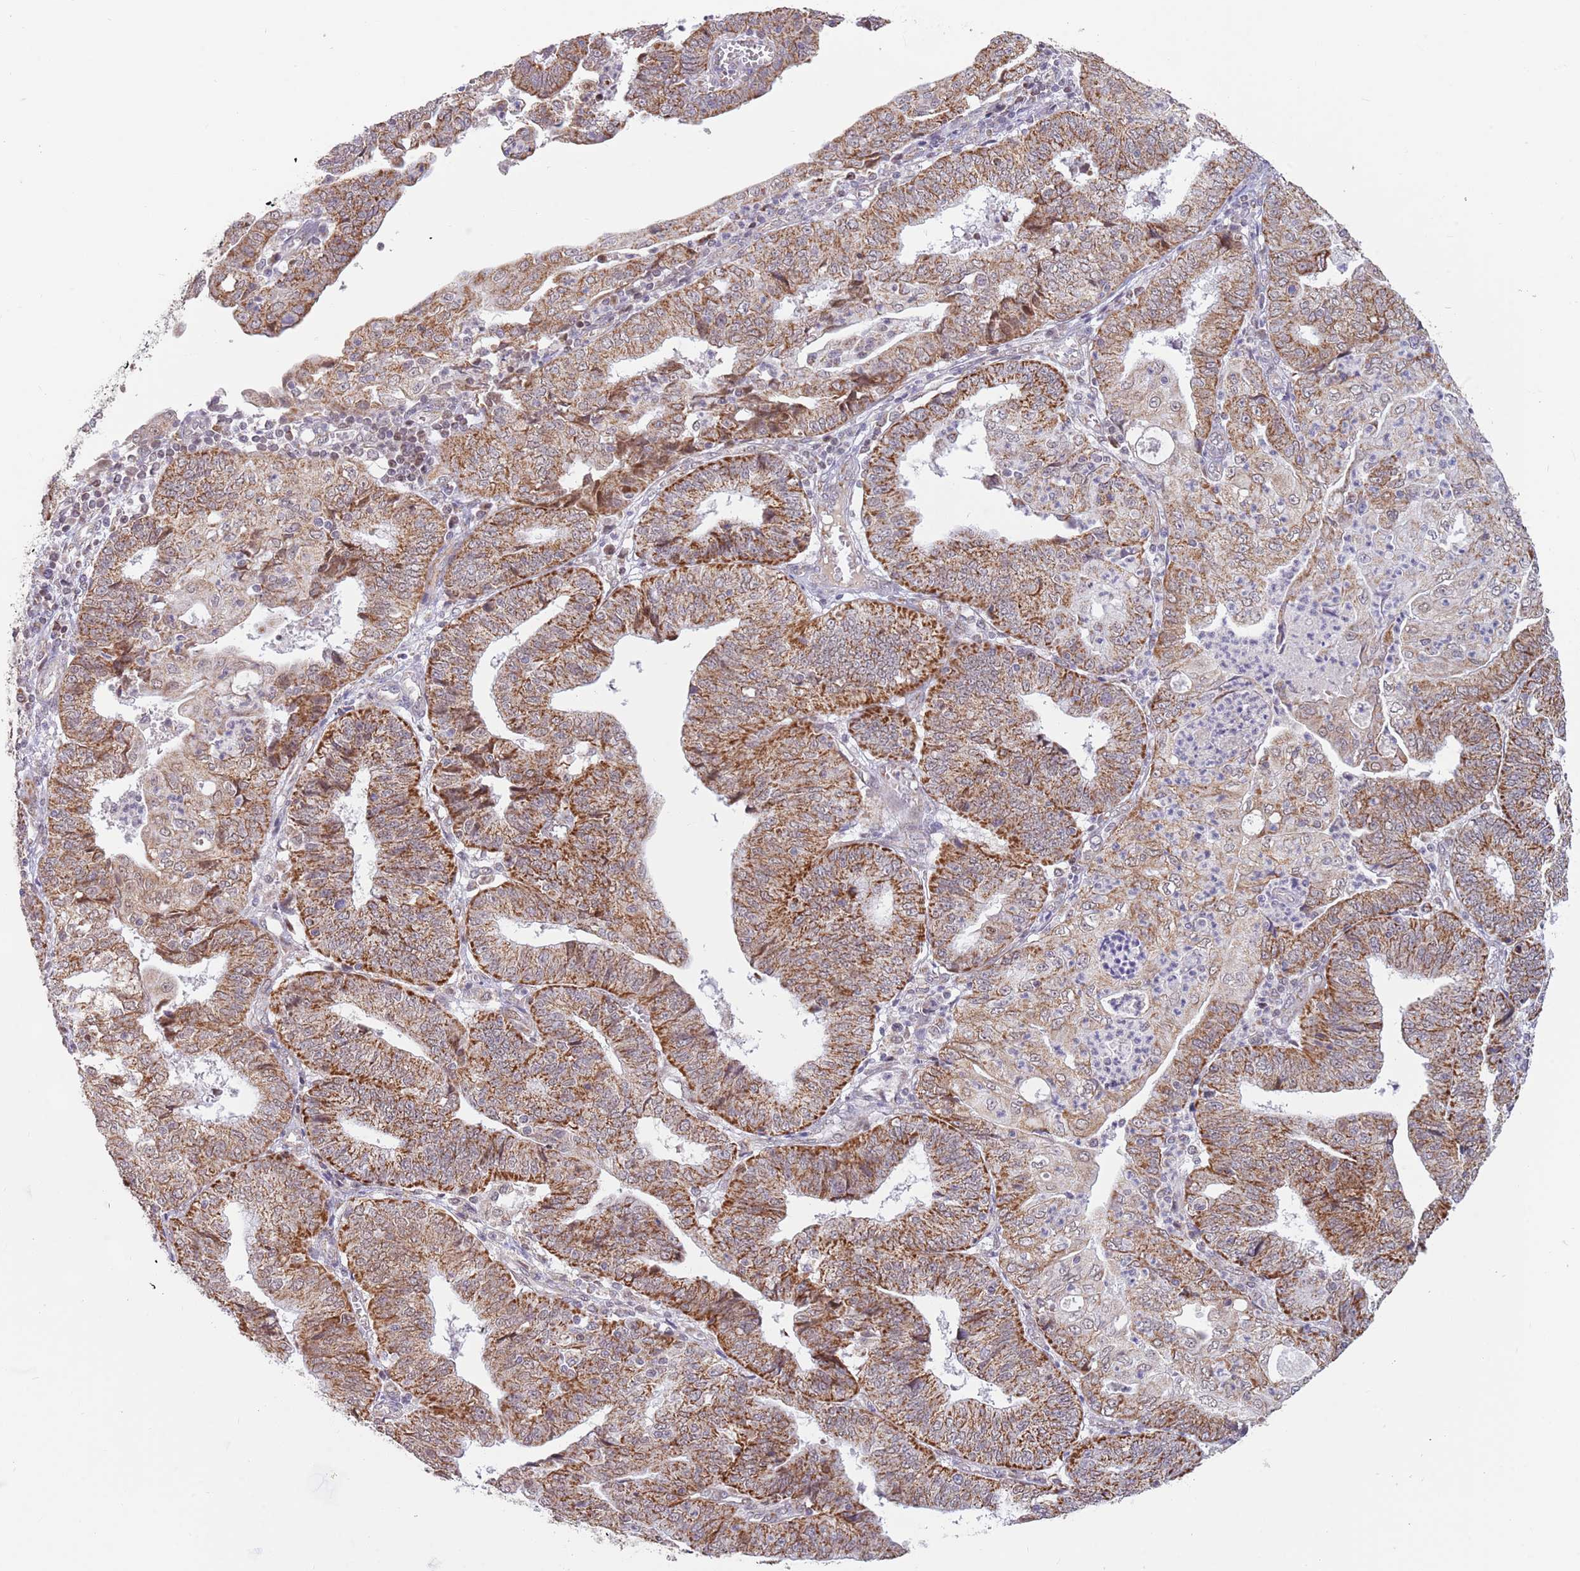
{"staining": {"intensity": "strong", "quantity": ">75%", "location": "cytoplasmic/membranous"}, "tissue": "endometrial cancer", "cell_type": "Tumor cells", "image_type": "cancer", "snomed": [{"axis": "morphology", "description": "Adenocarcinoma, NOS"}, {"axis": "topography", "description": "Endometrium"}], "caption": "There is high levels of strong cytoplasmic/membranous staining in tumor cells of endometrial cancer (adenocarcinoma), as demonstrated by immunohistochemical staining (brown color).", "gene": "TIMM13", "patient": {"sex": "female", "age": 56}}